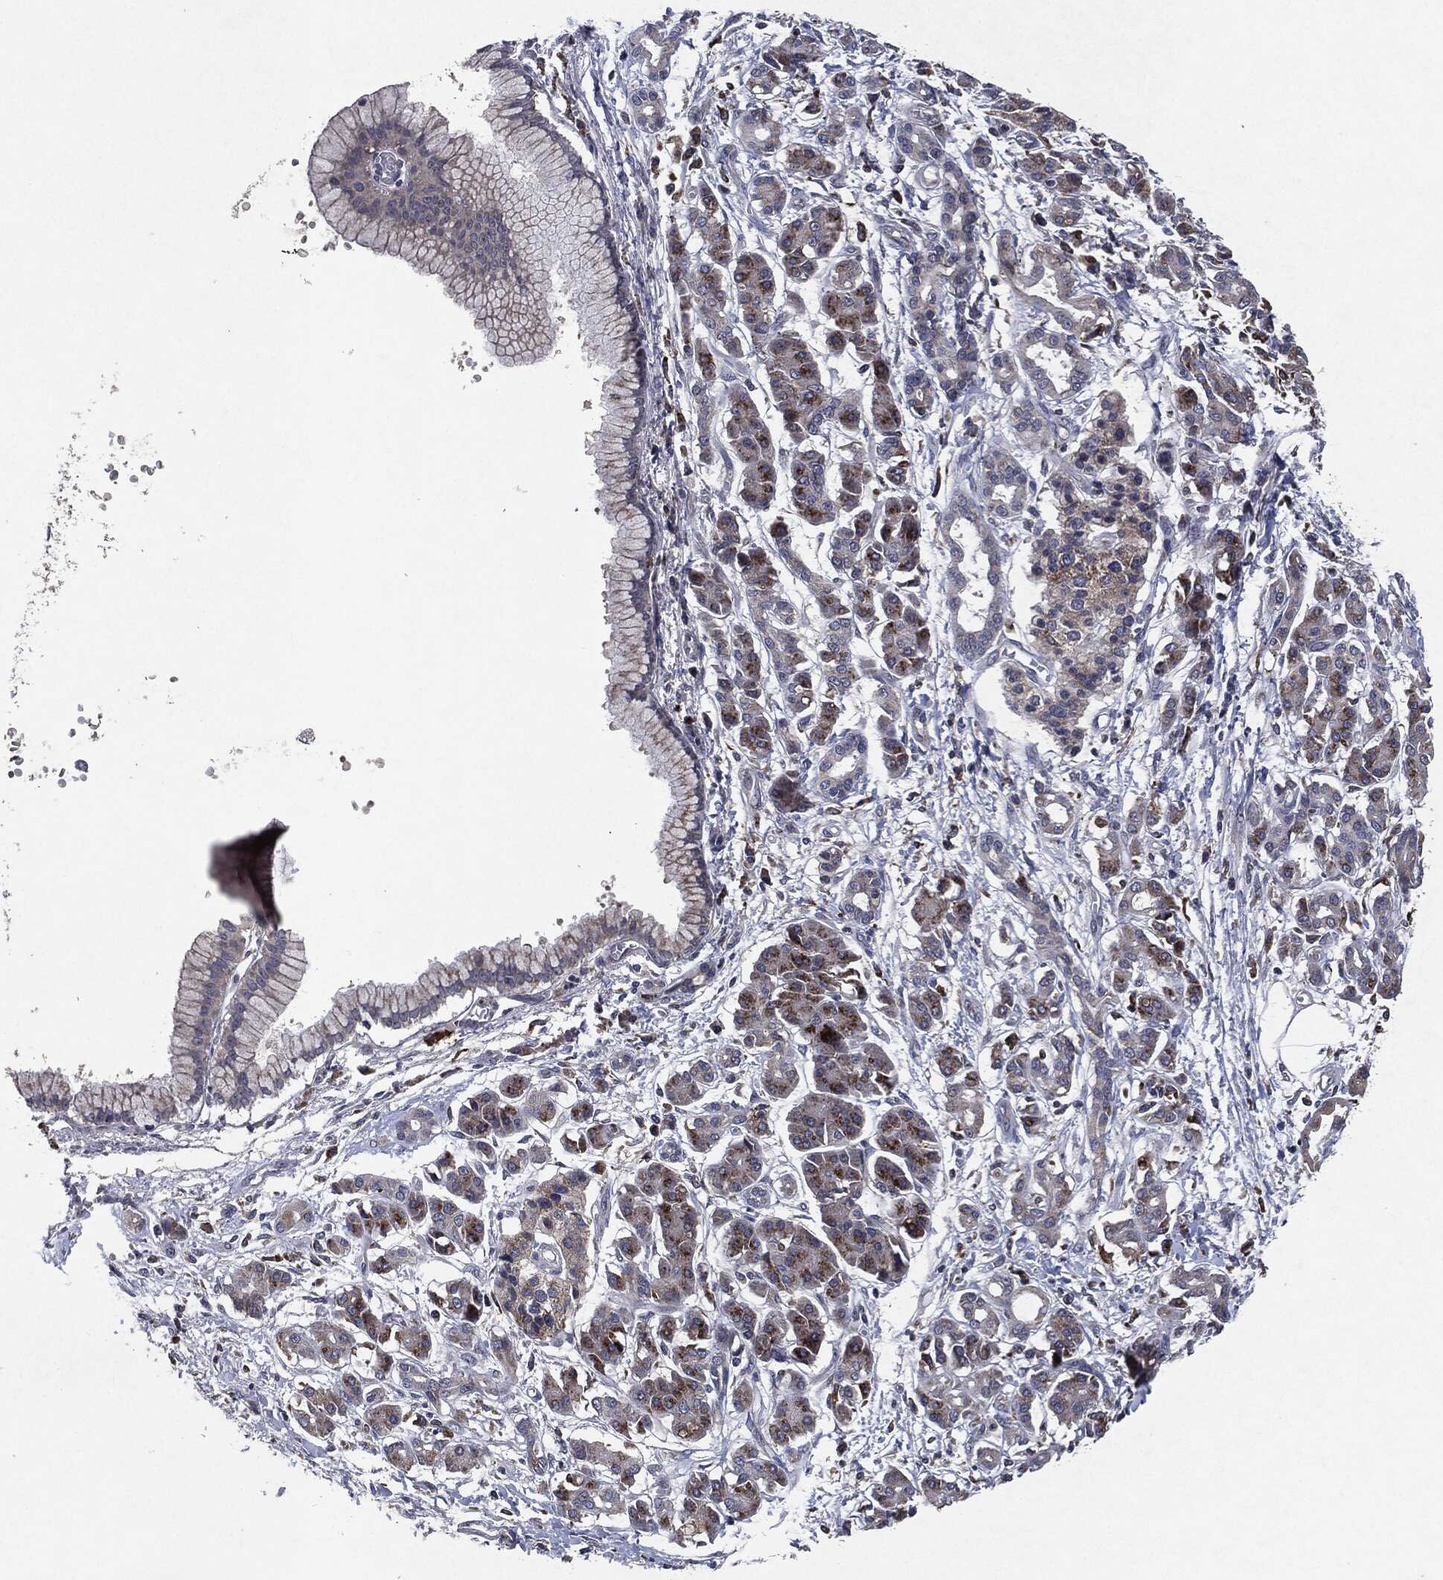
{"staining": {"intensity": "moderate", "quantity": "25%-75%", "location": "cytoplasmic/membranous"}, "tissue": "pancreatic cancer", "cell_type": "Tumor cells", "image_type": "cancer", "snomed": [{"axis": "morphology", "description": "Adenocarcinoma, NOS"}, {"axis": "topography", "description": "Pancreas"}], "caption": "Immunohistochemistry (IHC) histopathology image of adenocarcinoma (pancreatic) stained for a protein (brown), which exhibits medium levels of moderate cytoplasmic/membranous expression in about 25%-75% of tumor cells.", "gene": "SLC31A2", "patient": {"sex": "male", "age": 72}}